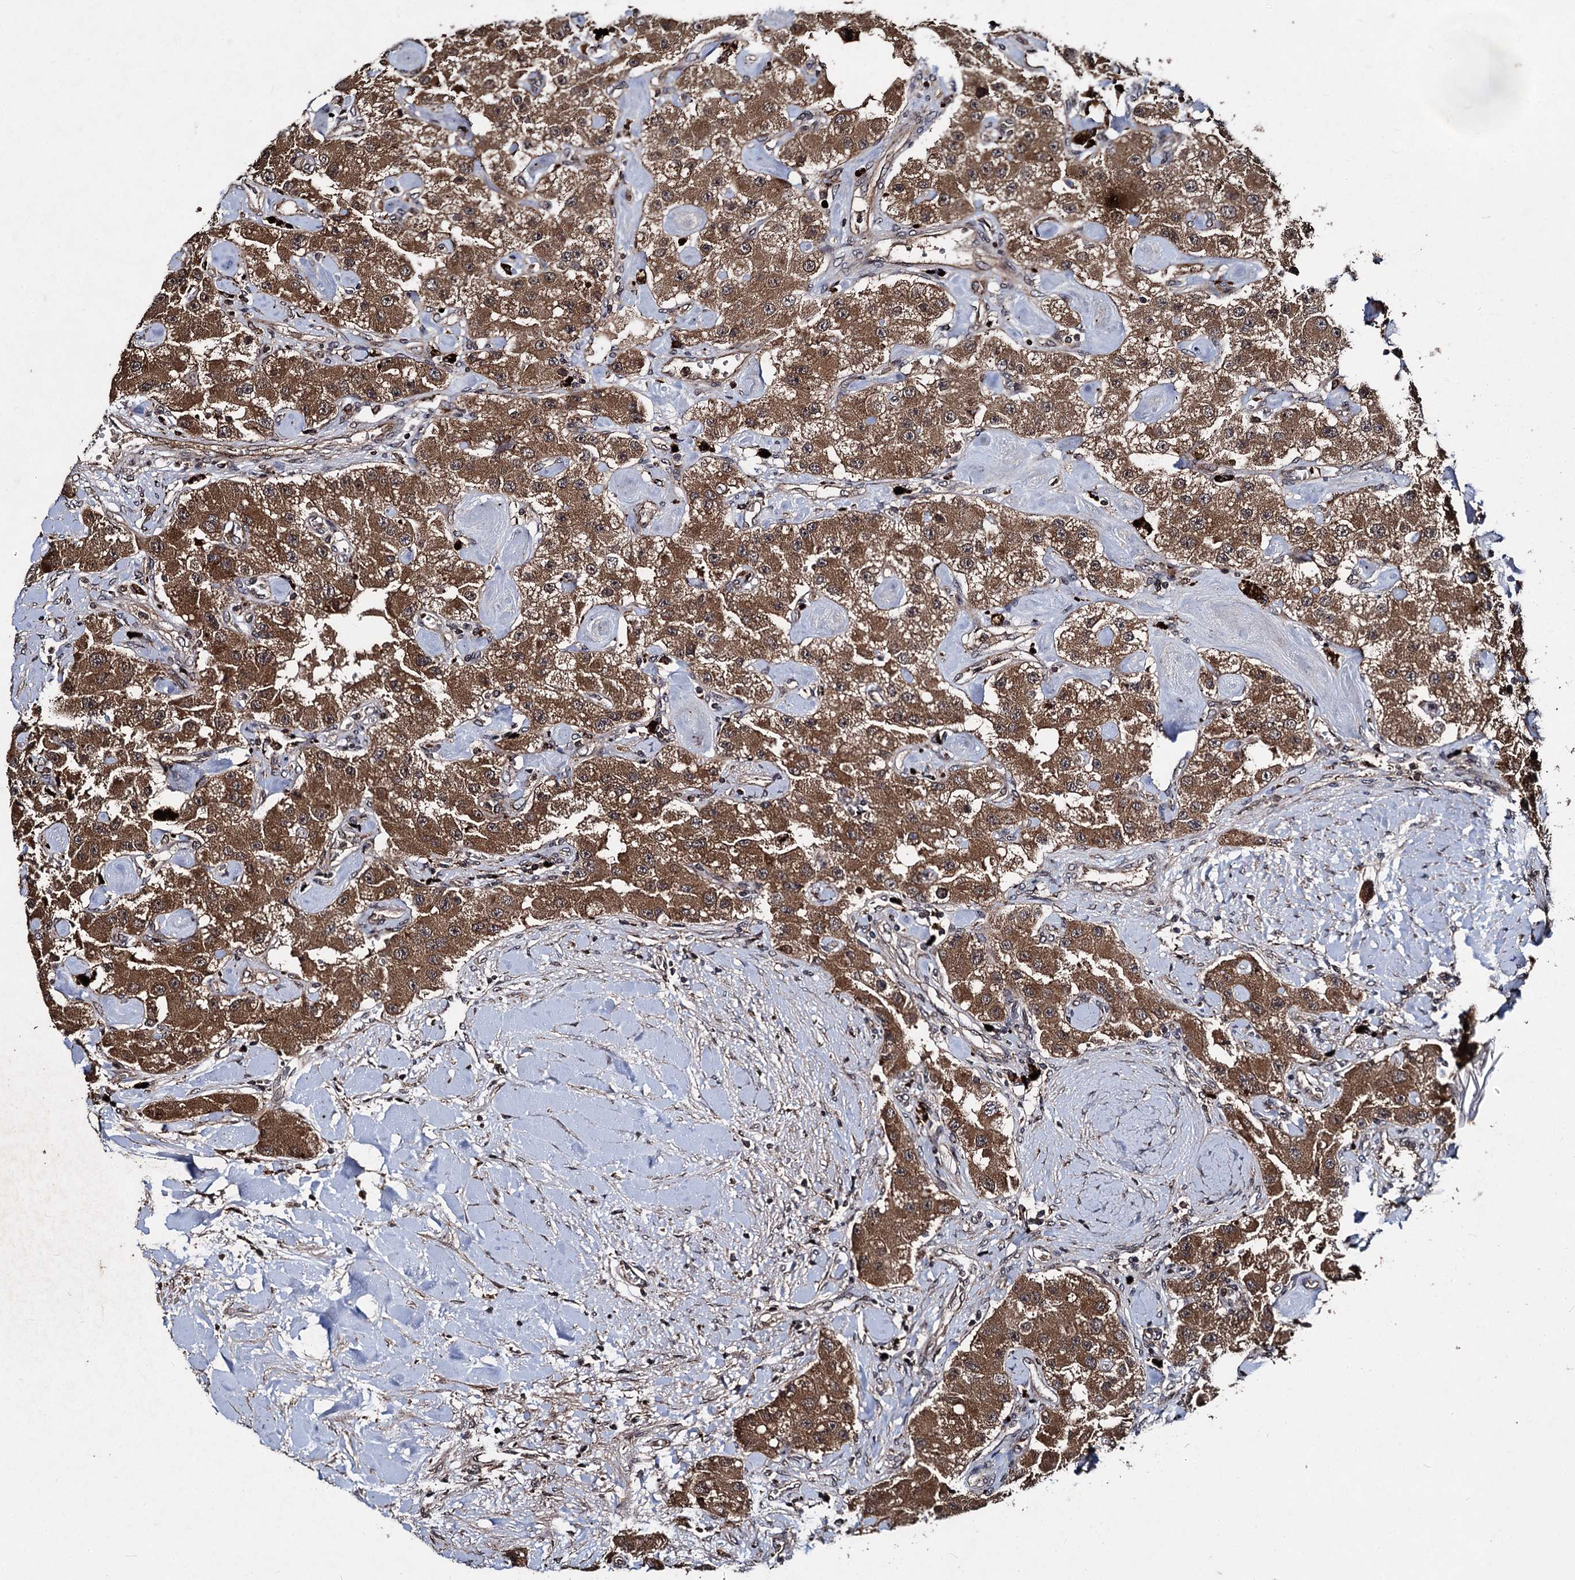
{"staining": {"intensity": "moderate", "quantity": ">75%", "location": "cytoplasmic/membranous"}, "tissue": "carcinoid", "cell_type": "Tumor cells", "image_type": "cancer", "snomed": [{"axis": "morphology", "description": "Carcinoid, malignant, NOS"}, {"axis": "topography", "description": "Pancreas"}], "caption": "Immunohistochemistry staining of carcinoid, which exhibits medium levels of moderate cytoplasmic/membranous positivity in about >75% of tumor cells indicating moderate cytoplasmic/membranous protein positivity. The staining was performed using DAB (brown) for protein detection and nuclei were counterstained in hematoxylin (blue).", "gene": "BCL2L2", "patient": {"sex": "male", "age": 41}}